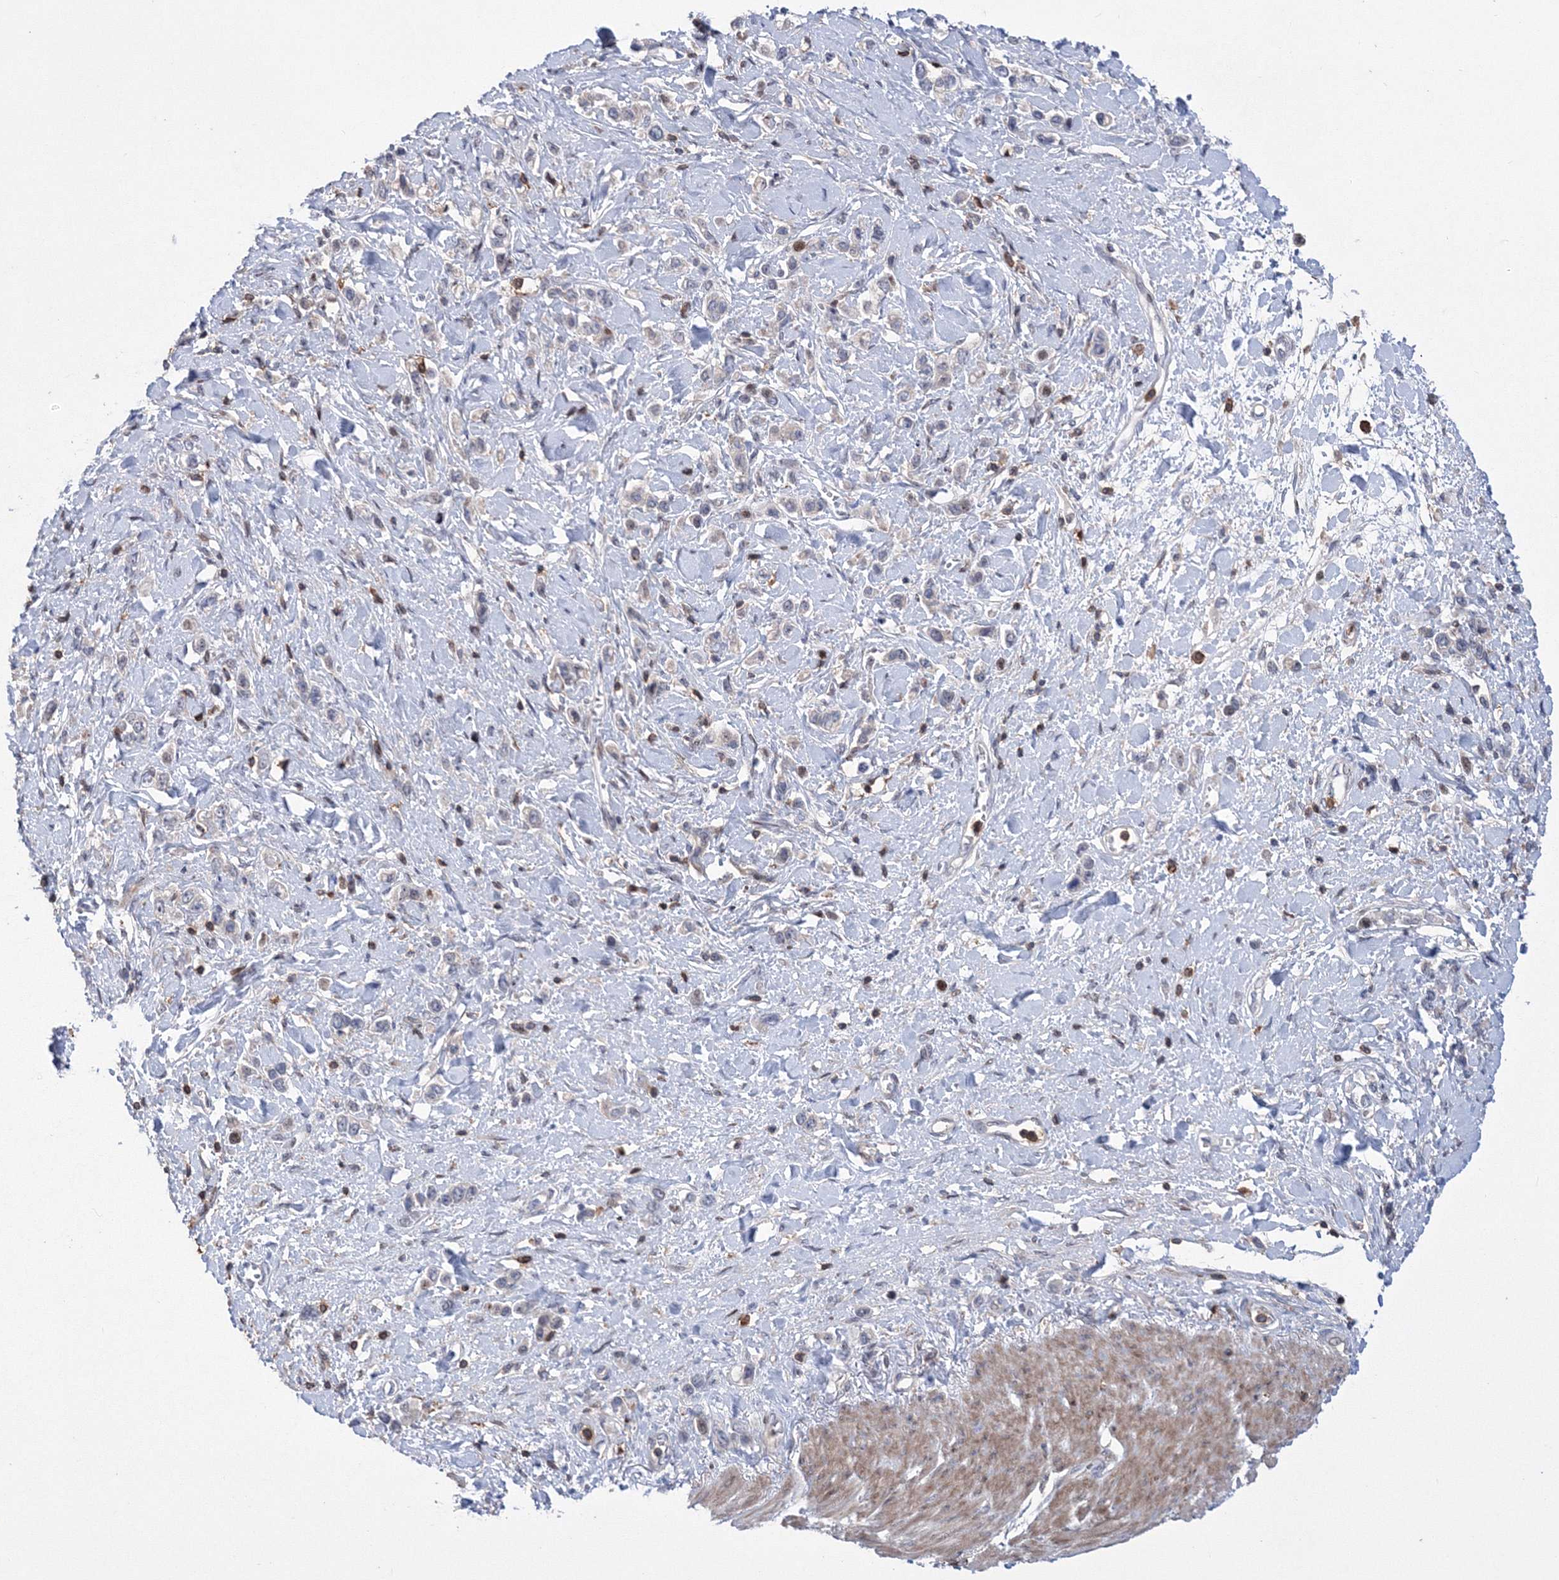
{"staining": {"intensity": "negative", "quantity": "none", "location": "none"}, "tissue": "stomach cancer", "cell_type": "Tumor cells", "image_type": "cancer", "snomed": [{"axis": "morphology", "description": "Normal tissue, NOS"}, {"axis": "morphology", "description": "Adenocarcinoma, NOS"}, {"axis": "topography", "description": "Stomach, upper"}, {"axis": "topography", "description": "Stomach"}], "caption": "Stomach cancer stained for a protein using IHC reveals no positivity tumor cells.", "gene": "RNPEPL1", "patient": {"sex": "female", "age": 65}}